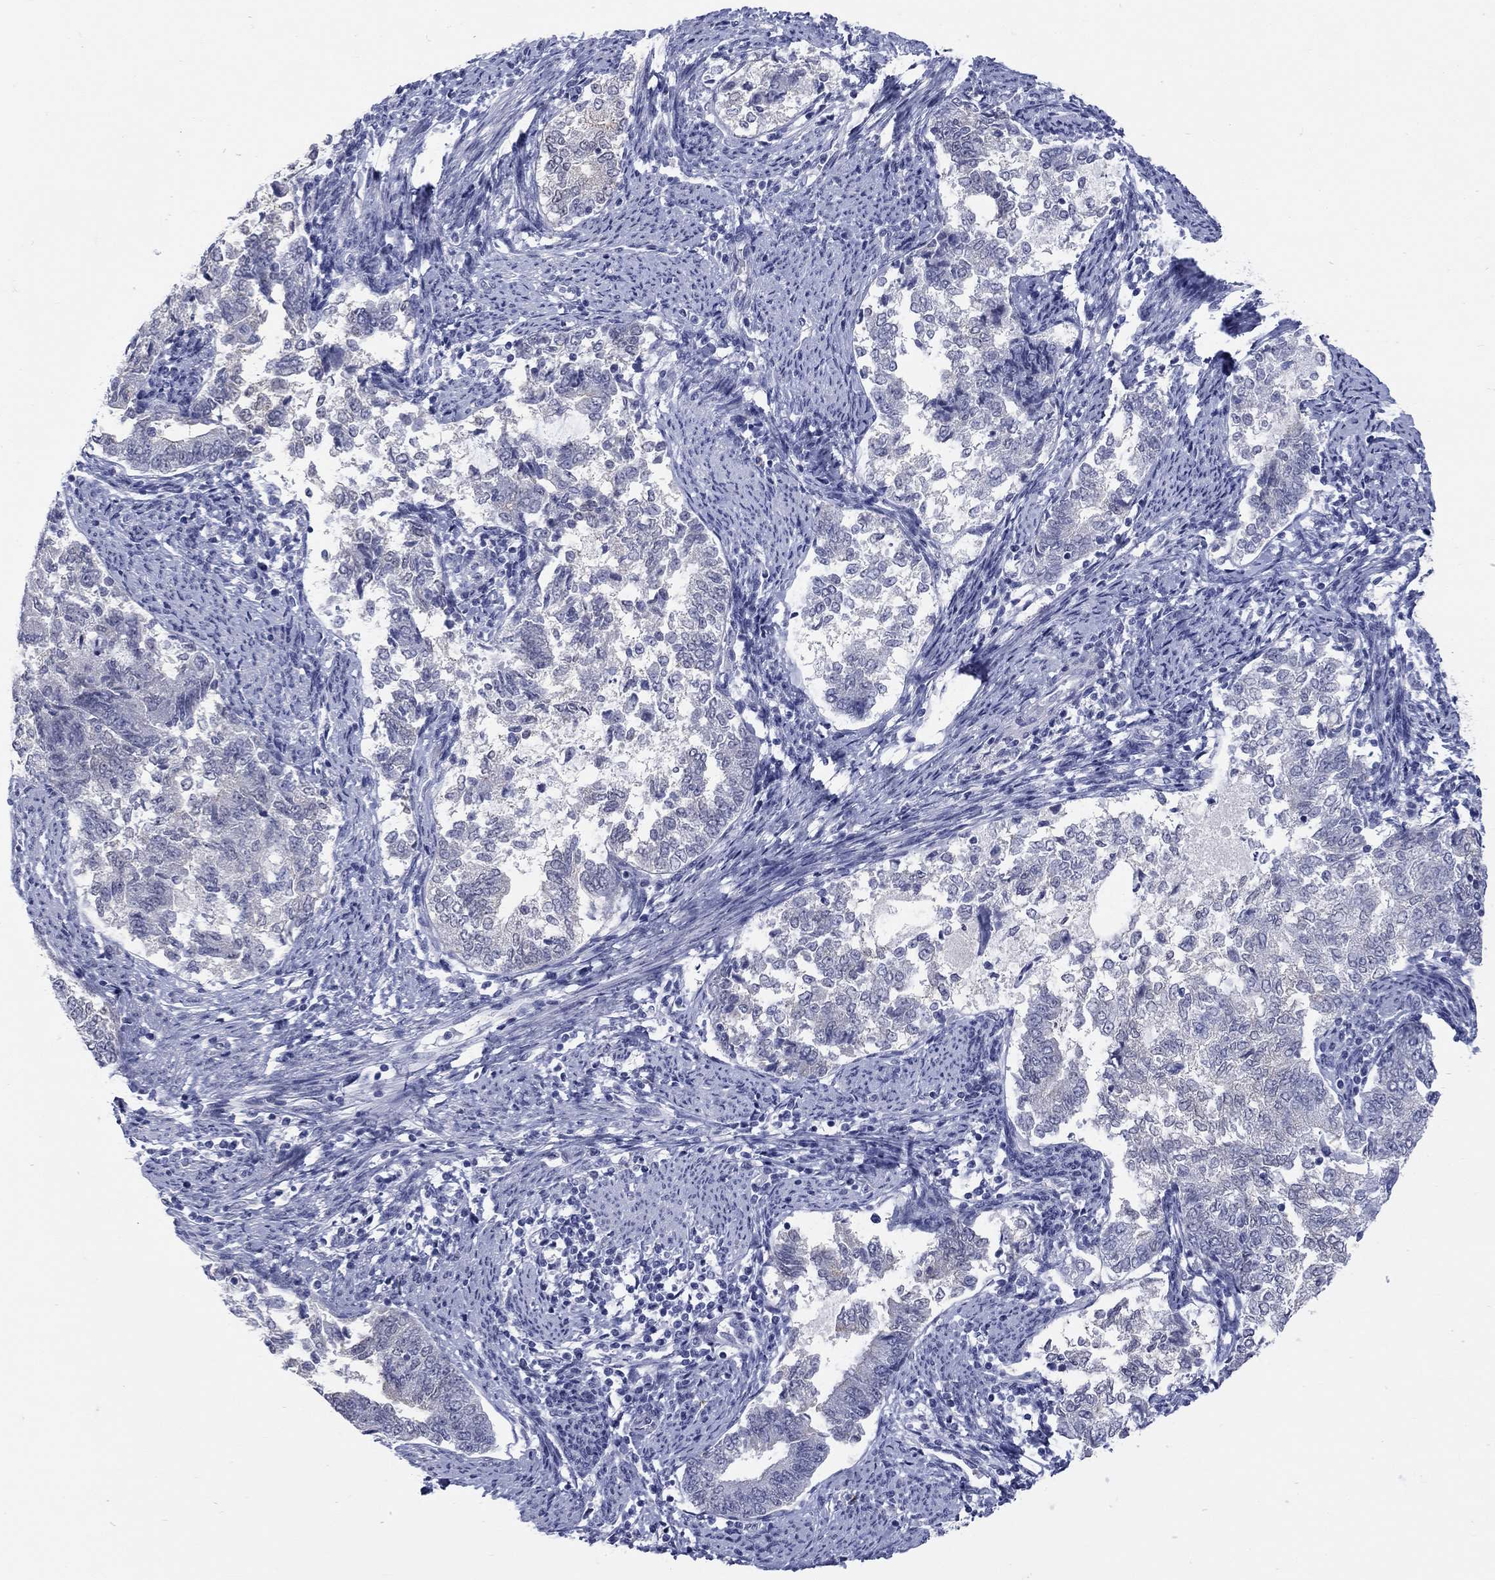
{"staining": {"intensity": "negative", "quantity": "none", "location": "none"}, "tissue": "endometrial cancer", "cell_type": "Tumor cells", "image_type": "cancer", "snomed": [{"axis": "morphology", "description": "Adenocarcinoma, NOS"}, {"axis": "topography", "description": "Endometrium"}], "caption": "Protein analysis of endometrial cancer (adenocarcinoma) exhibits no significant staining in tumor cells. (DAB IHC, high magnification).", "gene": "ECEL1", "patient": {"sex": "female", "age": 65}}